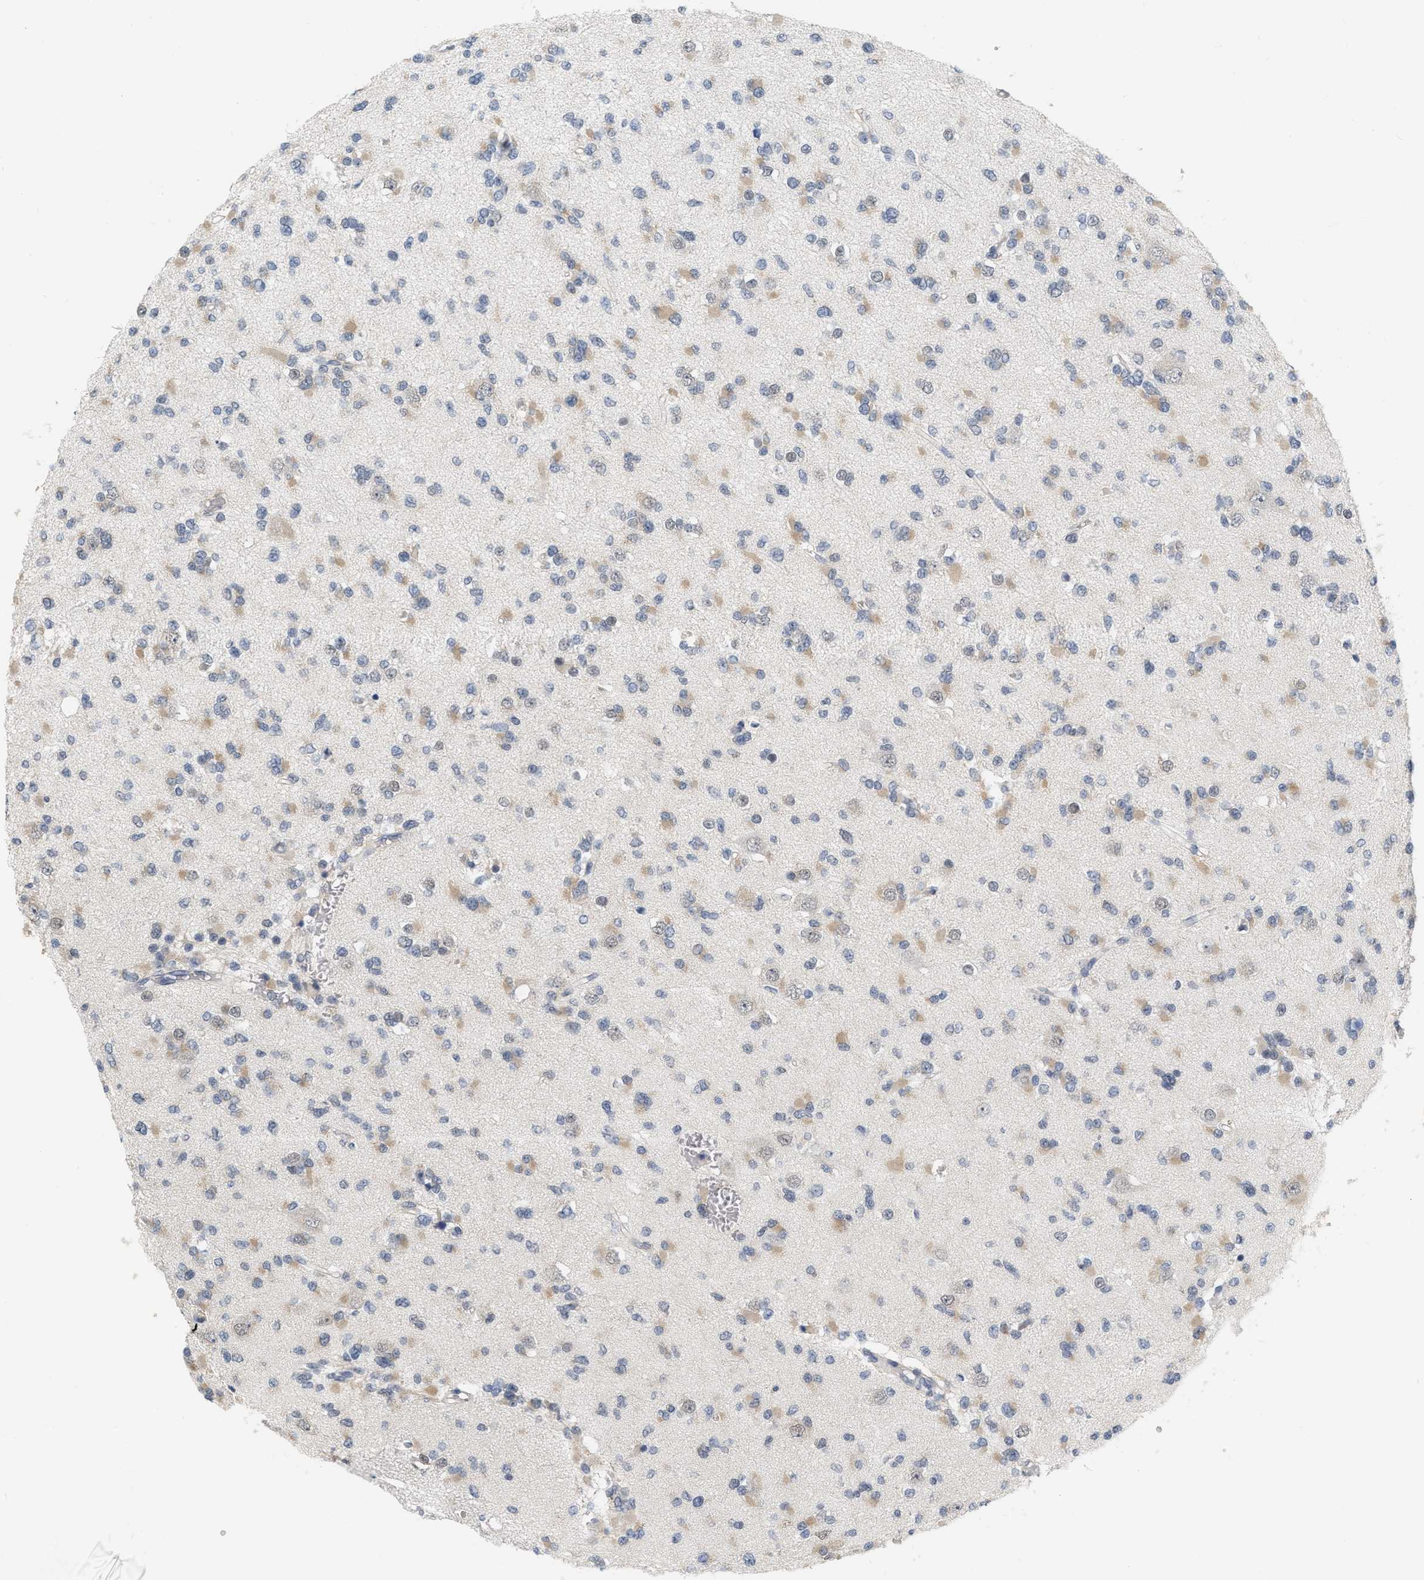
{"staining": {"intensity": "weak", "quantity": "25%-75%", "location": "cytoplasmic/membranous"}, "tissue": "glioma", "cell_type": "Tumor cells", "image_type": "cancer", "snomed": [{"axis": "morphology", "description": "Glioma, malignant, Low grade"}, {"axis": "topography", "description": "Brain"}], "caption": "Malignant low-grade glioma stained with a protein marker shows weak staining in tumor cells.", "gene": "RUVBL1", "patient": {"sex": "female", "age": 22}}